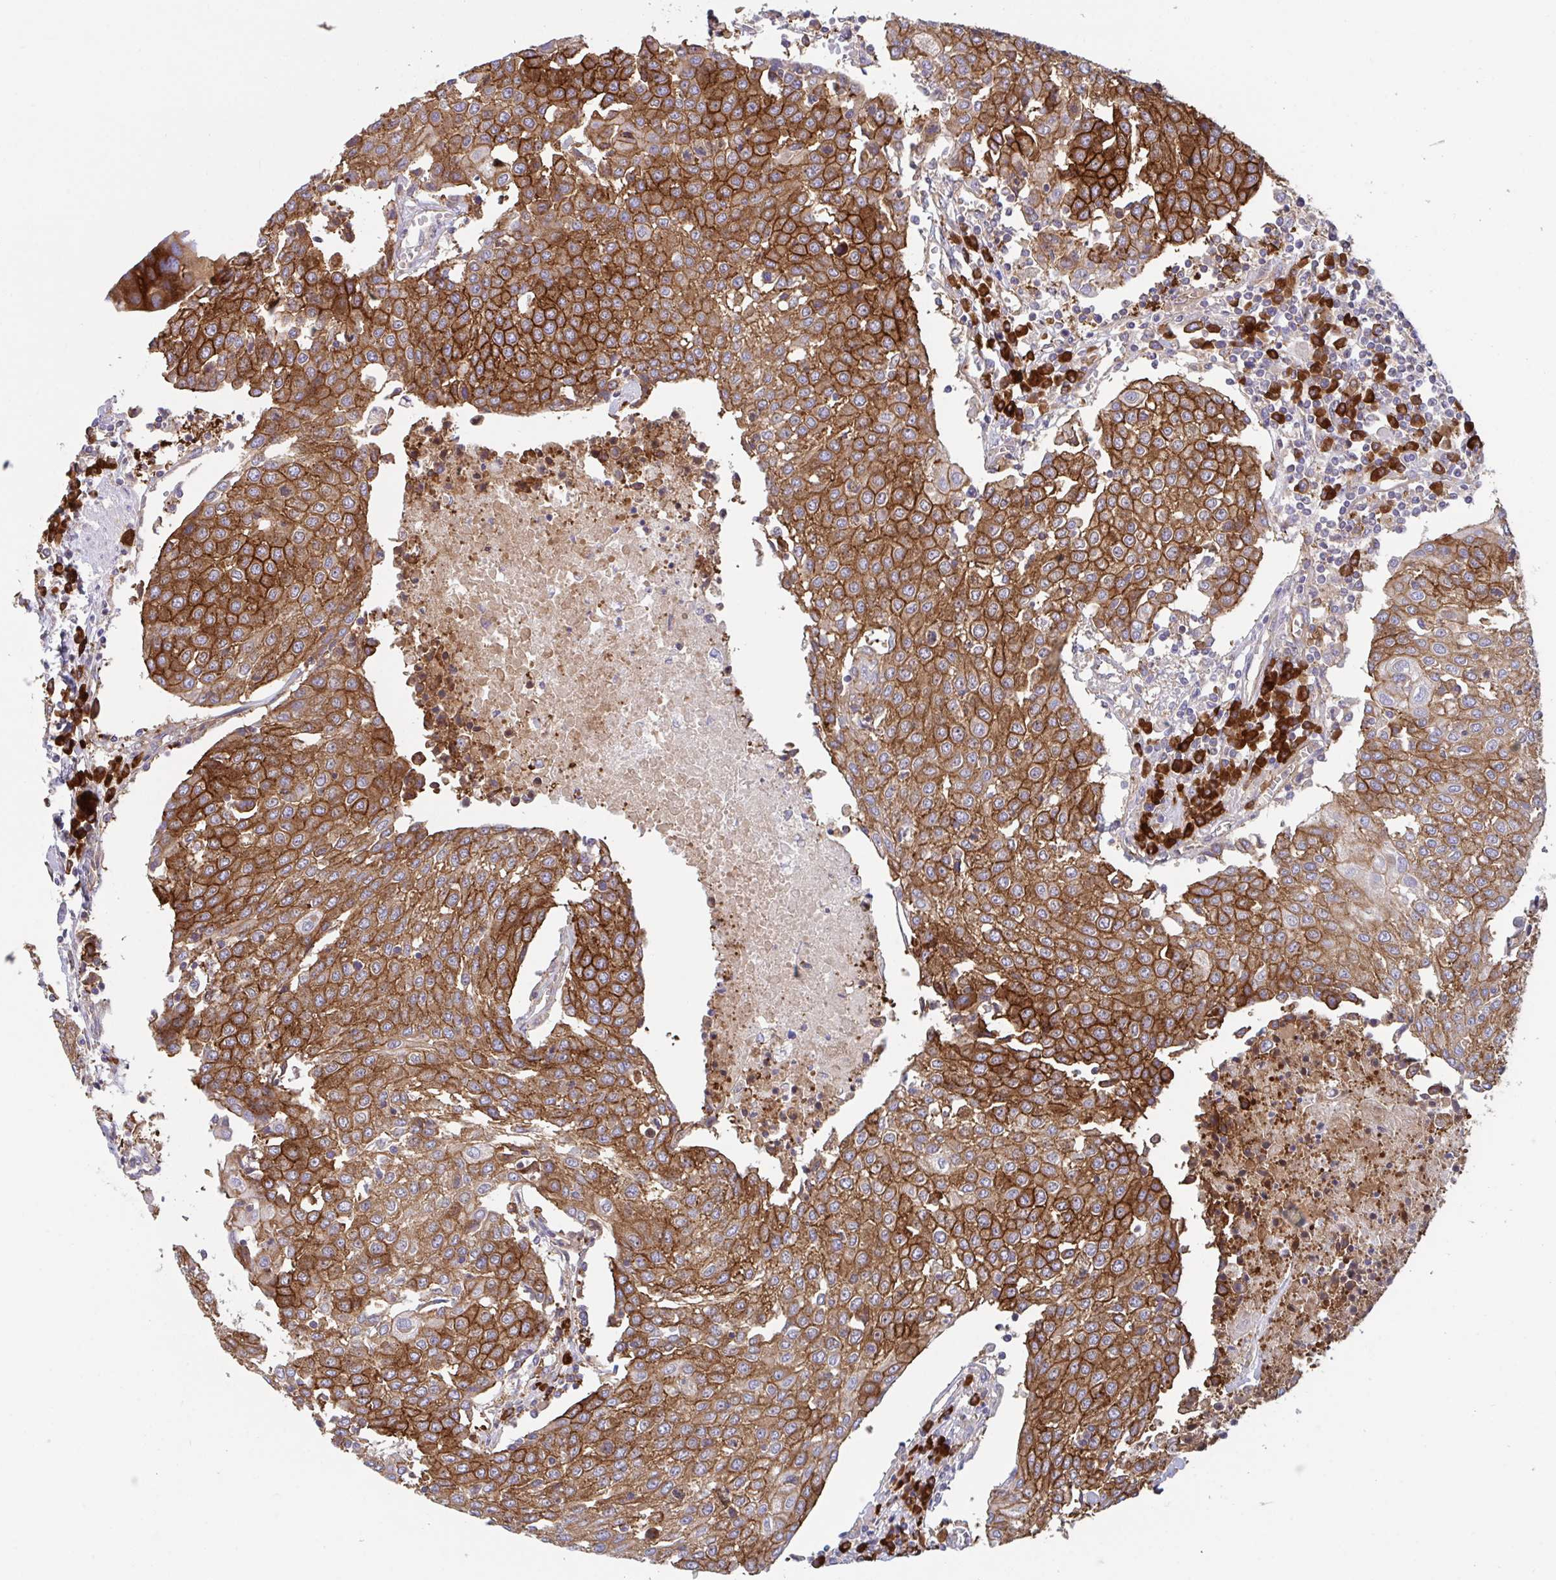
{"staining": {"intensity": "moderate", "quantity": ">75%", "location": "cytoplasmic/membranous"}, "tissue": "urothelial cancer", "cell_type": "Tumor cells", "image_type": "cancer", "snomed": [{"axis": "morphology", "description": "Urothelial carcinoma, High grade"}, {"axis": "topography", "description": "Urinary bladder"}], "caption": "Urothelial cancer tissue exhibits moderate cytoplasmic/membranous expression in approximately >75% of tumor cells, visualized by immunohistochemistry.", "gene": "YARS2", "patient": {"sex": "female", "age": 85}}